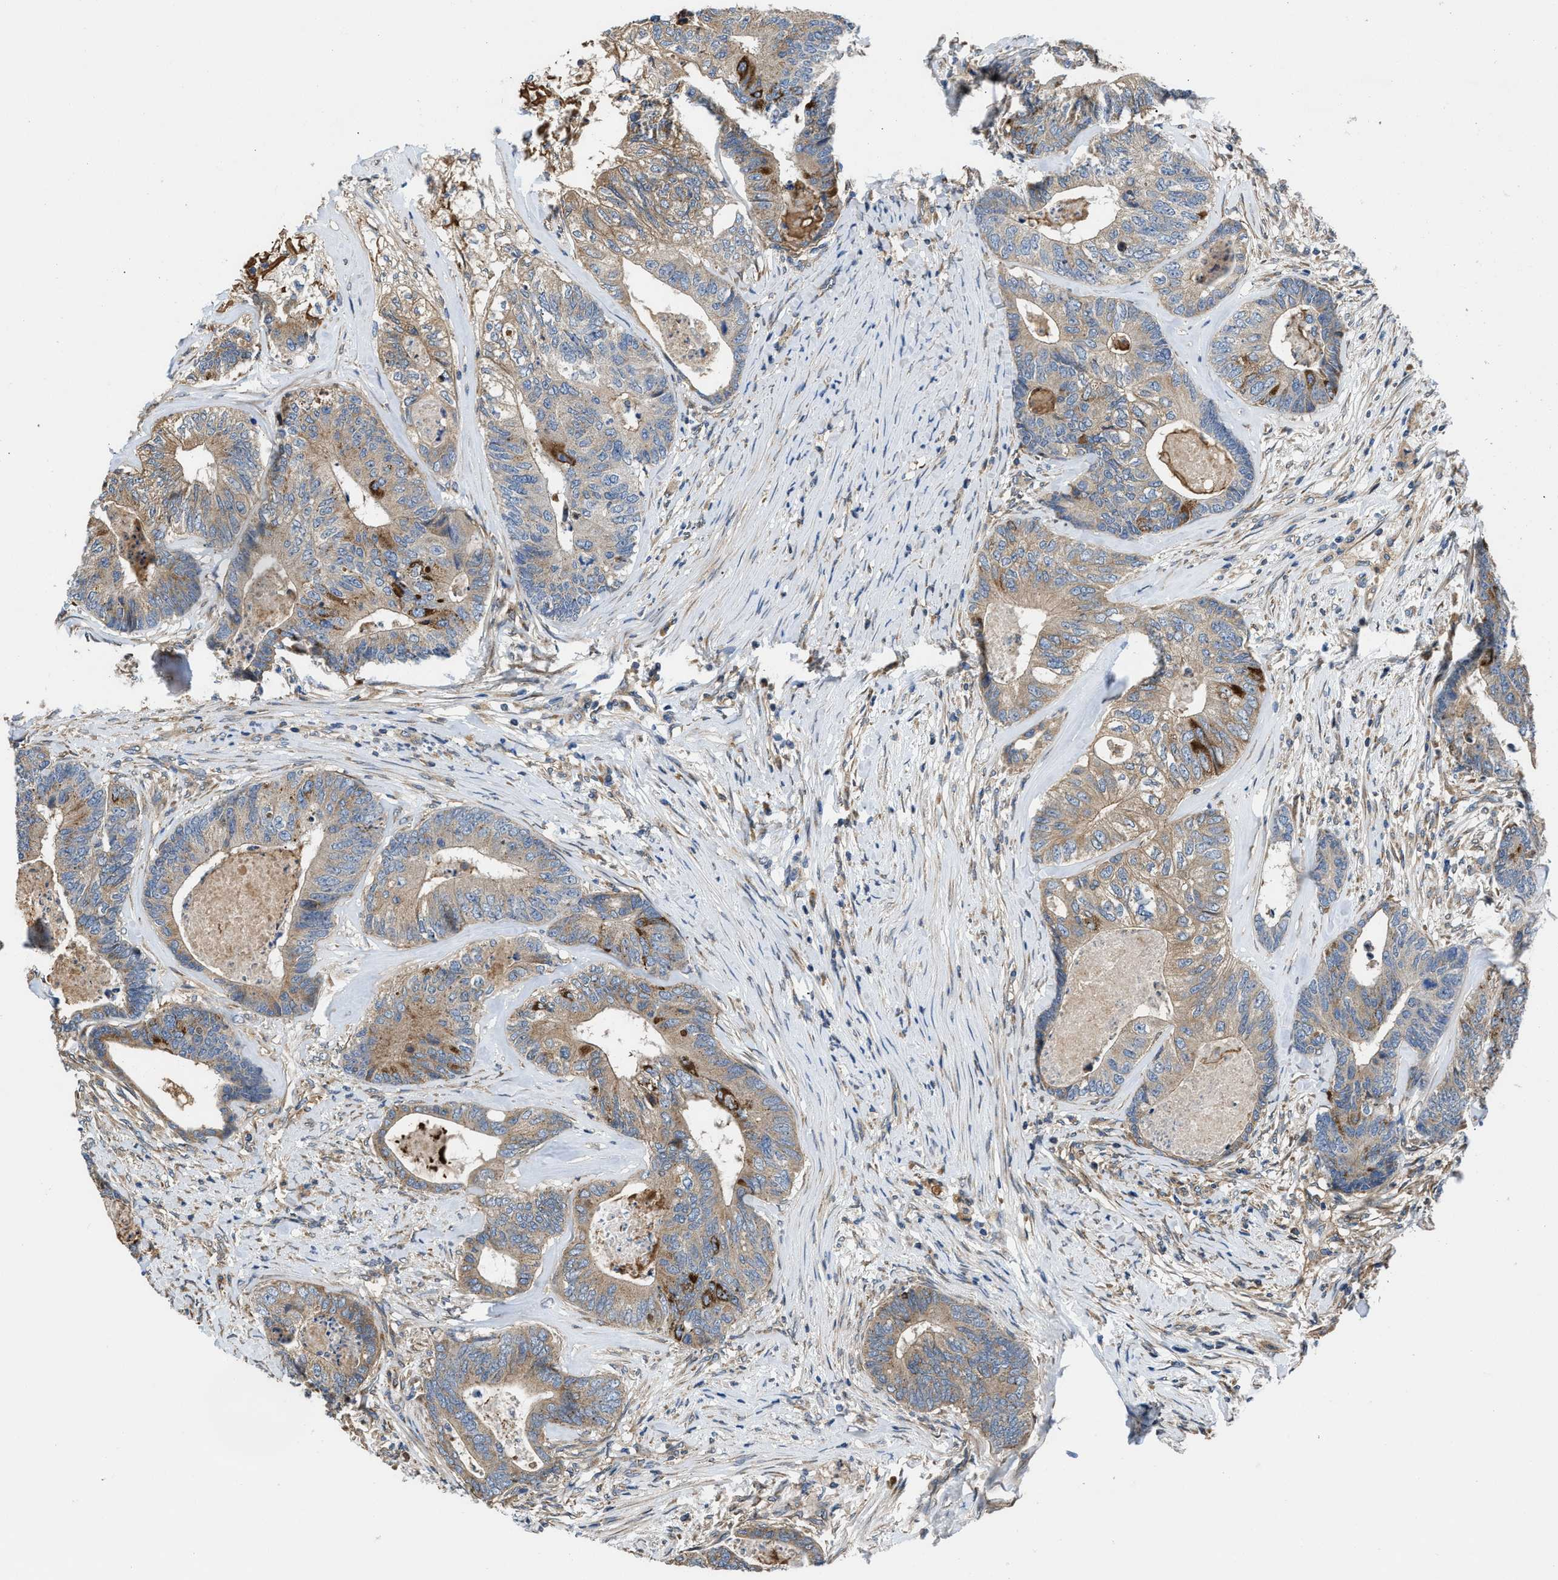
{"staining": {"intensity": "moderate", "quantity": ">75%", "location": "cytoplasmic/membranous"}, "tissue": "colorectal cancer", "cell_type": "Tumor cells", "image_type": "cancer", "snomed": [{"axis": "morphology", "description": "Adenocarcinoma, NOS"}, {"axis": "topography", "description": "Colon"}], "caption": "Human colorectal adenocarcinoma stained with a brown dye demonstrates moderate cytoplasmic/membranous positive positivity in about >75% of tumor cells.", "gene": "CEP128", "patient": {"sex": "female", "age": 67}}